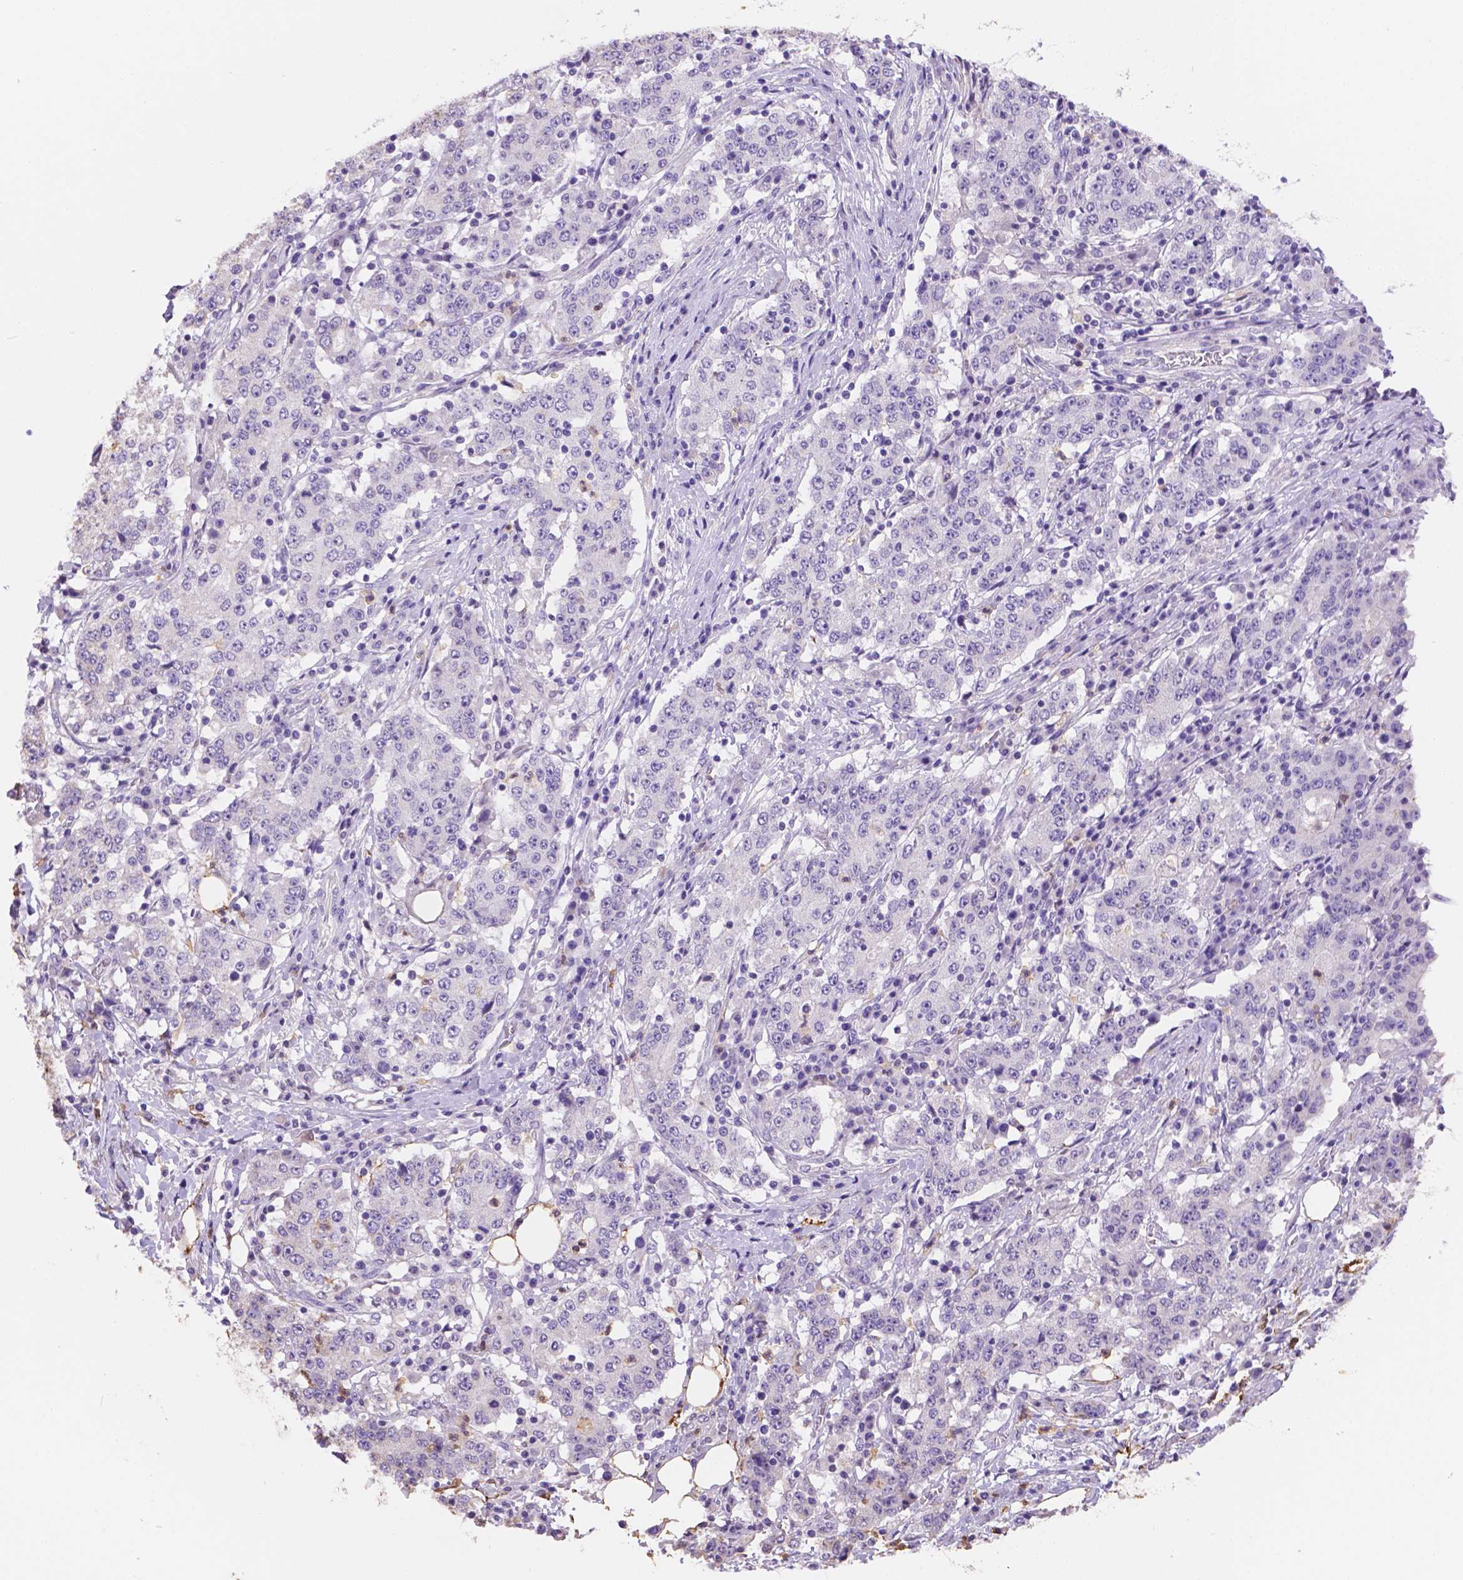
{"staining": {"intensity": "negative", "quantity": "none", "location": "none"}, "tissue": "stomach cancer", "cell_type": "Tumor cells", "image_type": "cancer", "snomed": [{"axis": "morphology", "description": "Adenocarcinoma, NOS"}, {"axis": "topography", "description": "Stomach"}], "caption": "DAB immunohistochemical staining of human stomach cancer shows no significant staining in tumor cells.", "gene": "NXPE2", "patient": {"sex": "male", "age": 59}}